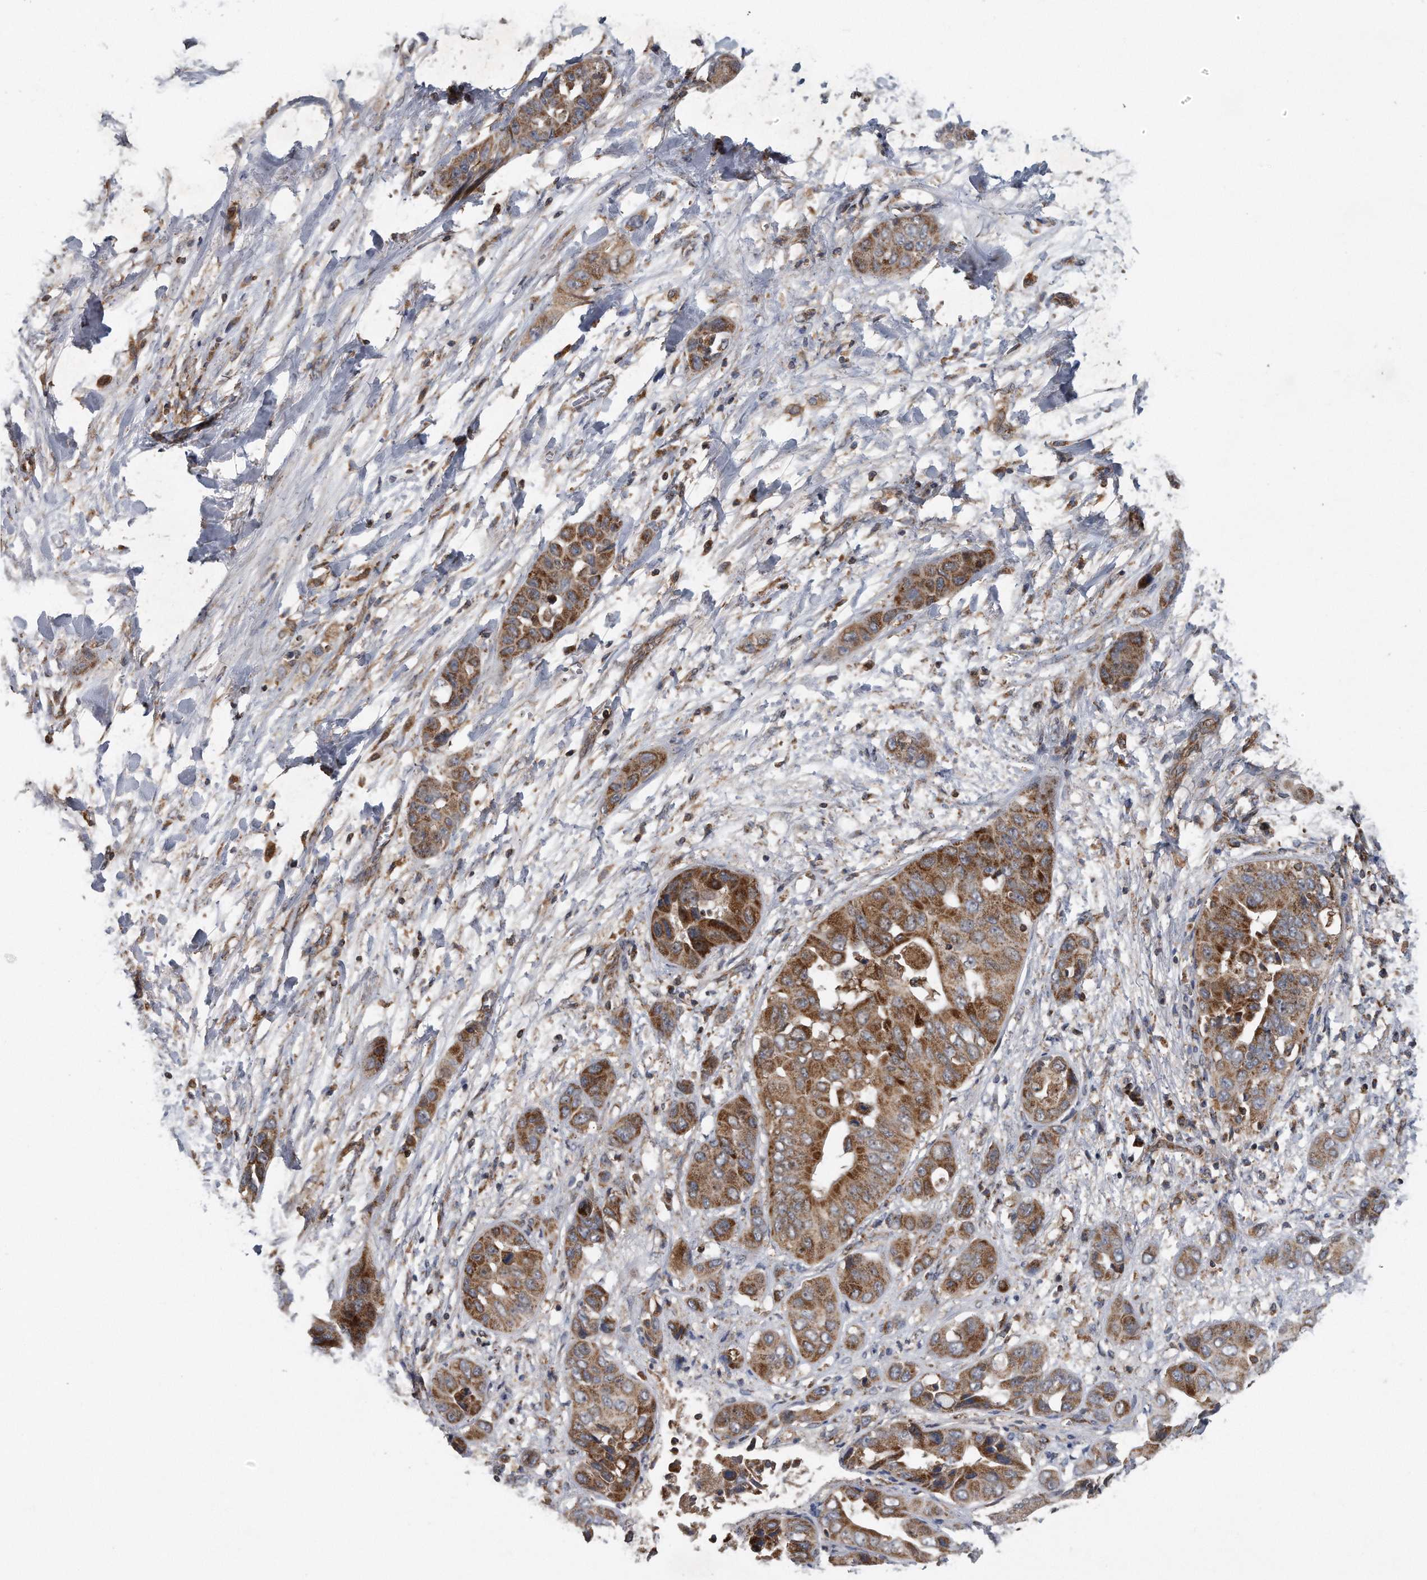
{"staining": {"intensity": "strong", "quantity": ">75%", "location": "cytoplasmic/membranous"}, "tissue": "liver cancer", "cell_type": "Tumor cells", "image_type": "cancer", "snomed": [{"axis": "morphology", "description": "Cholangiocarcinoma"}, {"axis": "topography", "description": "Liver"}], "caption": "Strong cytoplasmic/membranous protein expression is seen in about >75% of tumor cells in cholangiocarcinoma (liver).", "gene": "ALPK2", "patient": {"sex": "female", "age": 52}}